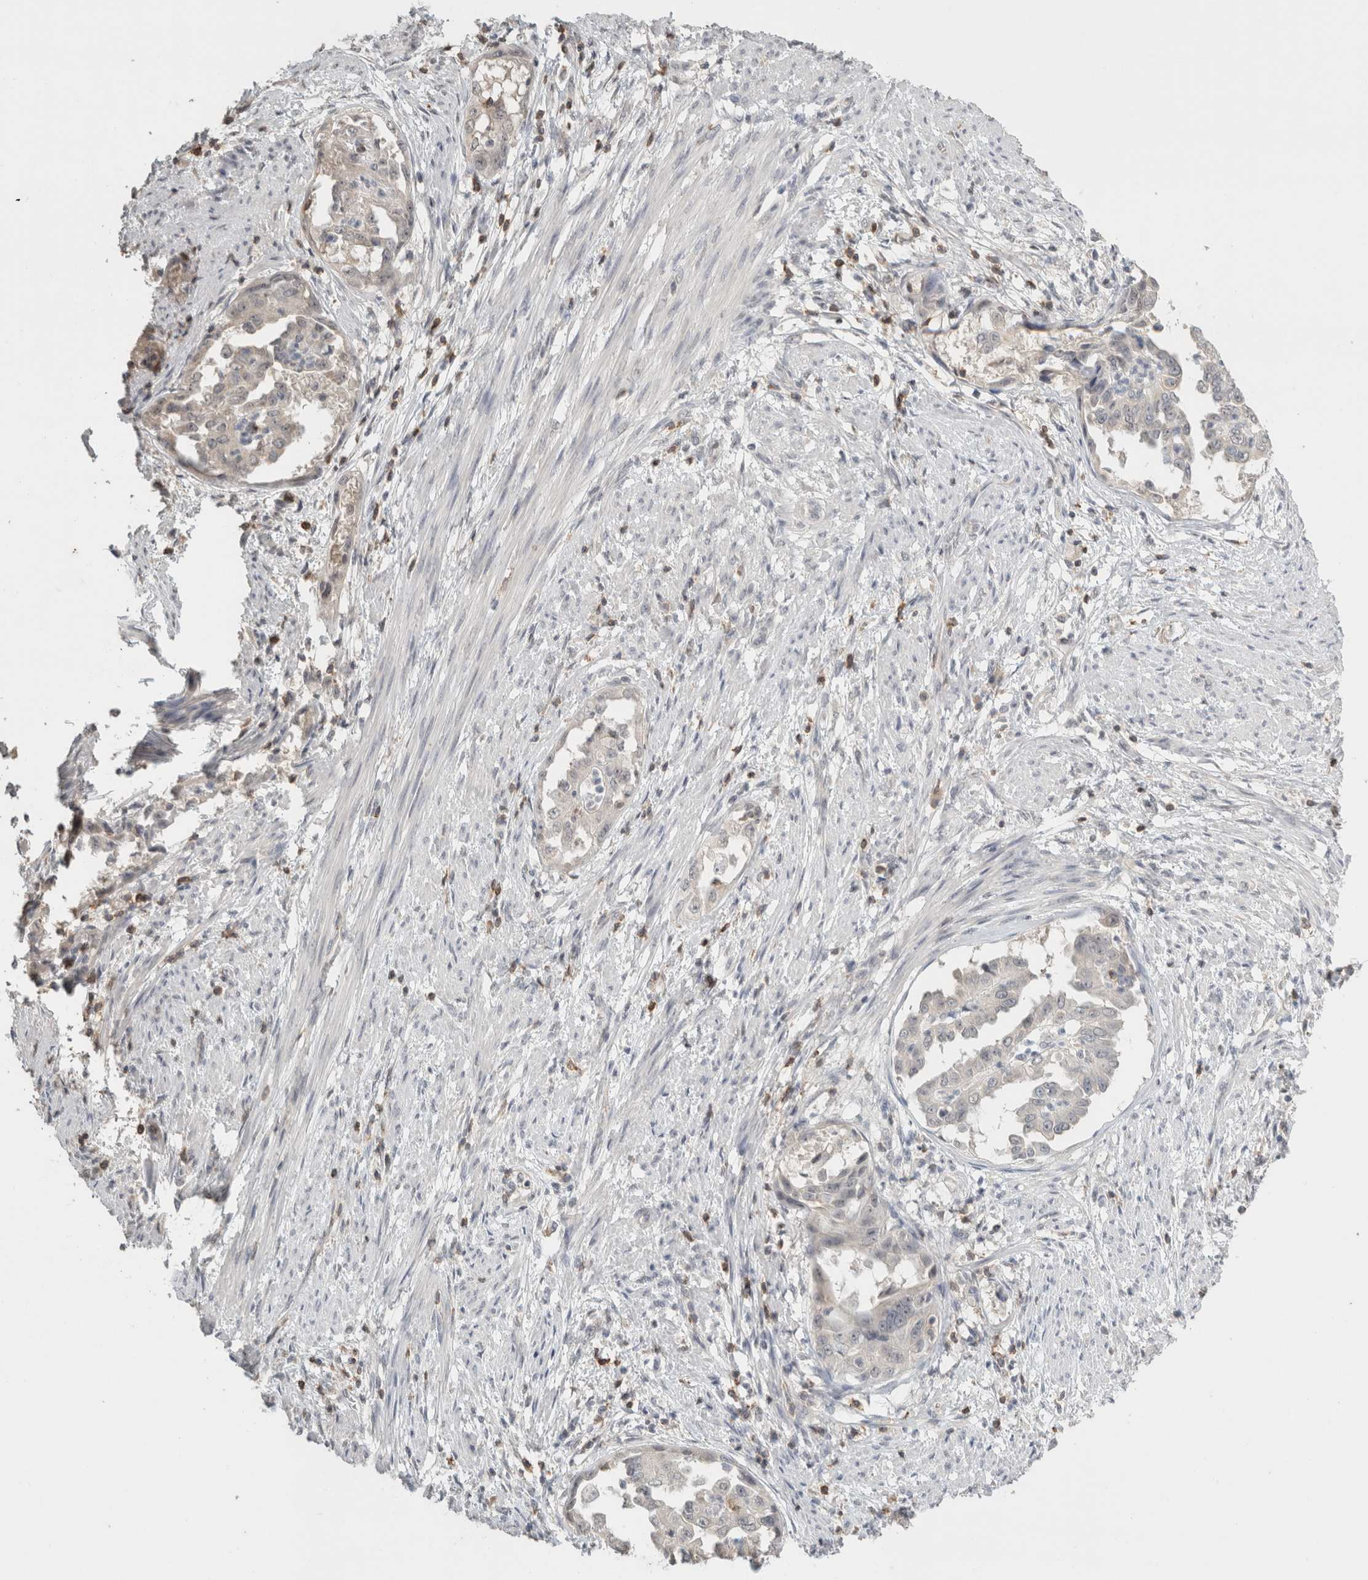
{"staining": {"intensity": "negative", "quantity": "none", "location": "none"}, "tissue": "endometrial cancer", "cell_type": "Tumor cells", "image_type": "cancer", "snomed": [{"axis": "morphology", "description": "Adenocarcinoma, NOS"}, {"axis": "topography", "description": "Endometrium"}], "caption": "The micrograph exhibits no significant positivity in tumor cells of adenocarcinoma (endometrial).", "gene": "TRAT1", "patient": {"sex": "female", "age": 85}}